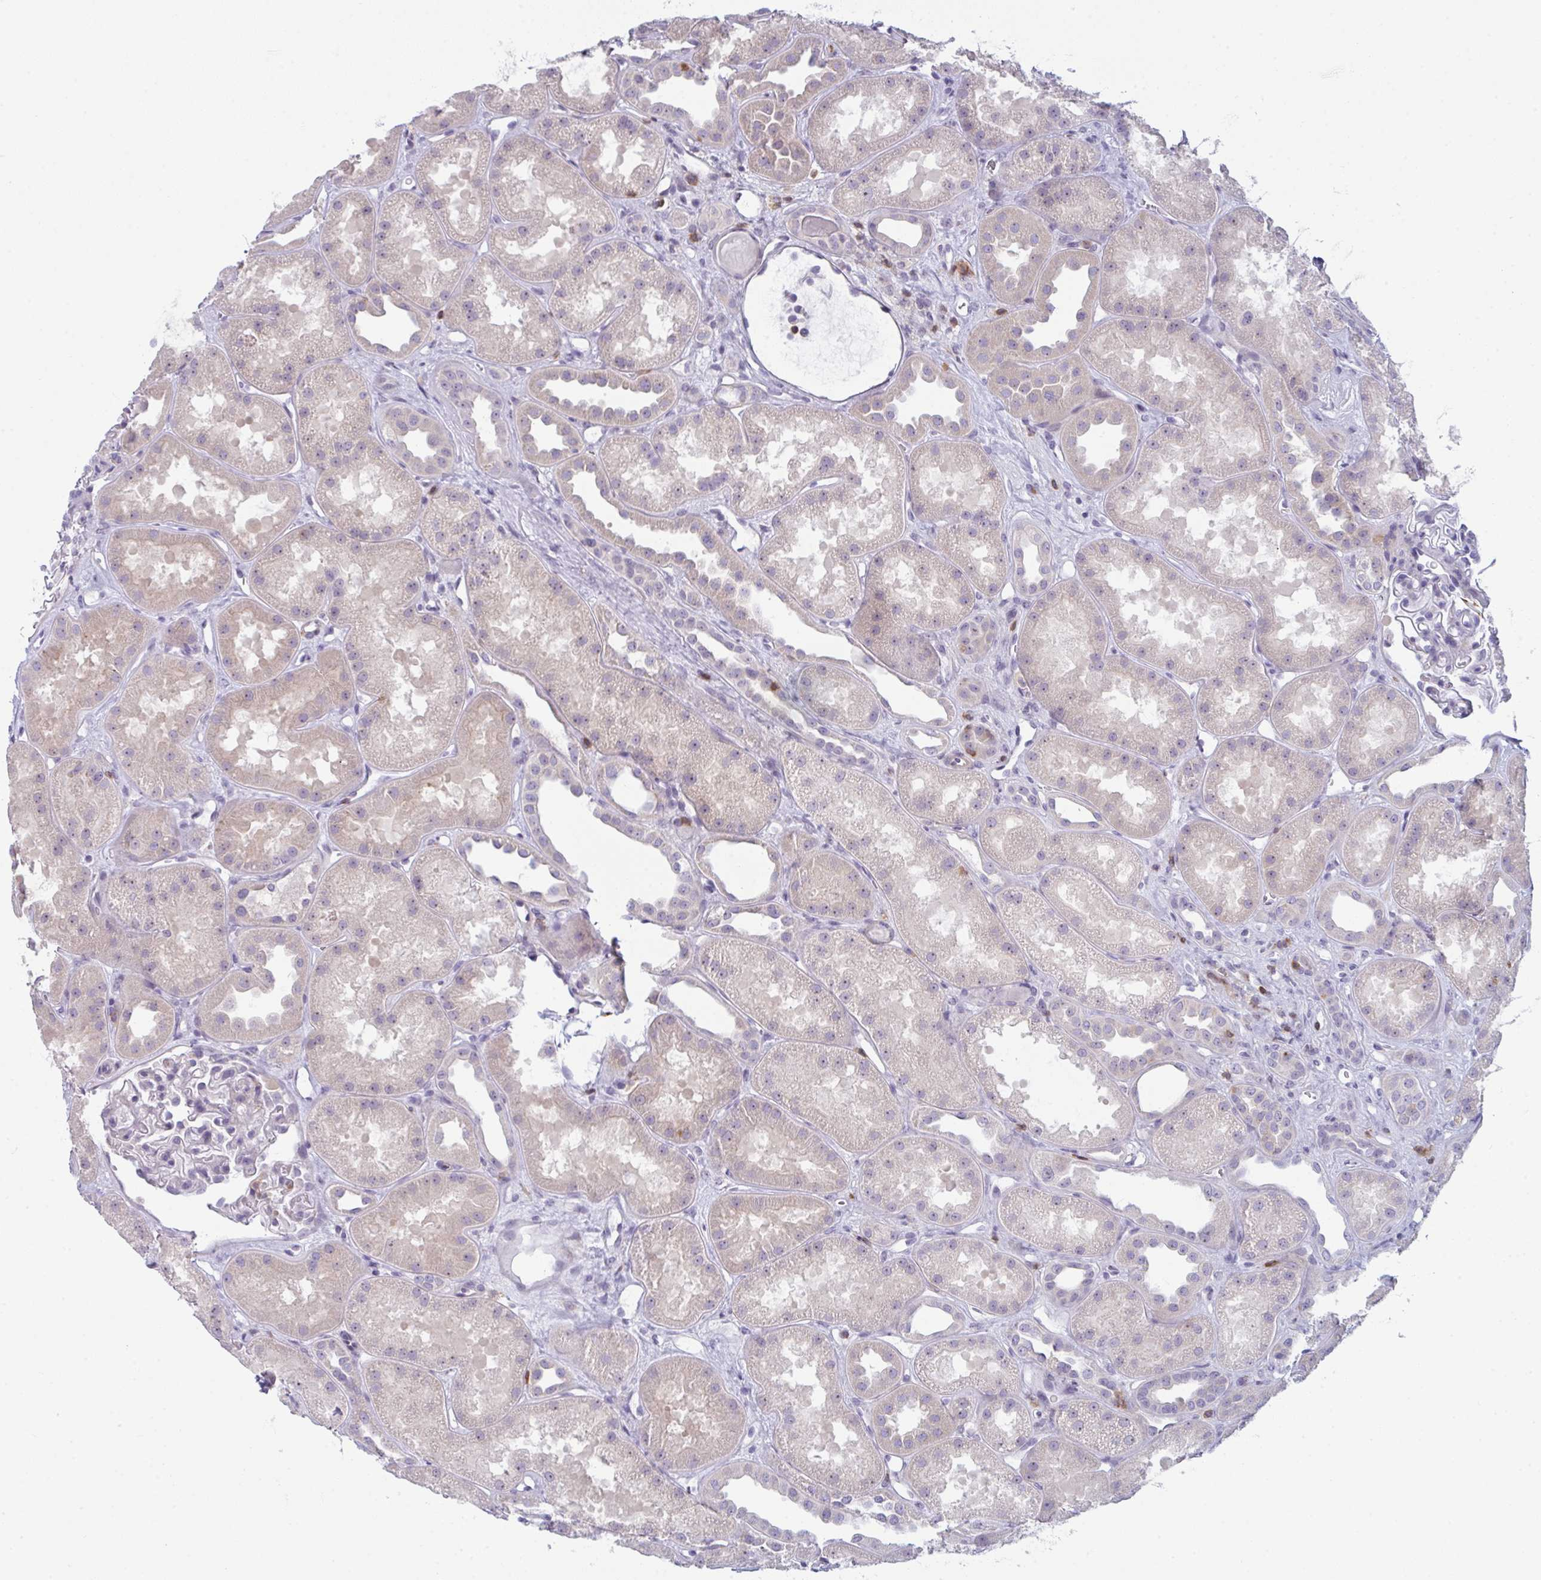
{"staining": {"intensity": "negative", "quantity": "none", "location": "none"}, "tissue": "kidney", "cell_type": "Cells in glomeruli", "image_type": "normal", "snomed": [{"axis": "morphology", "description": "Normal tissue, NOS"}, {"axis": "topography", "description": "Kidney"}], "caption": "Immunohistochemical staining of unremarkable kidney exhibits no significant expression in cells in glomeruli.", "gene": "CD80", "patient": {"sex": "male", "age": 61}}